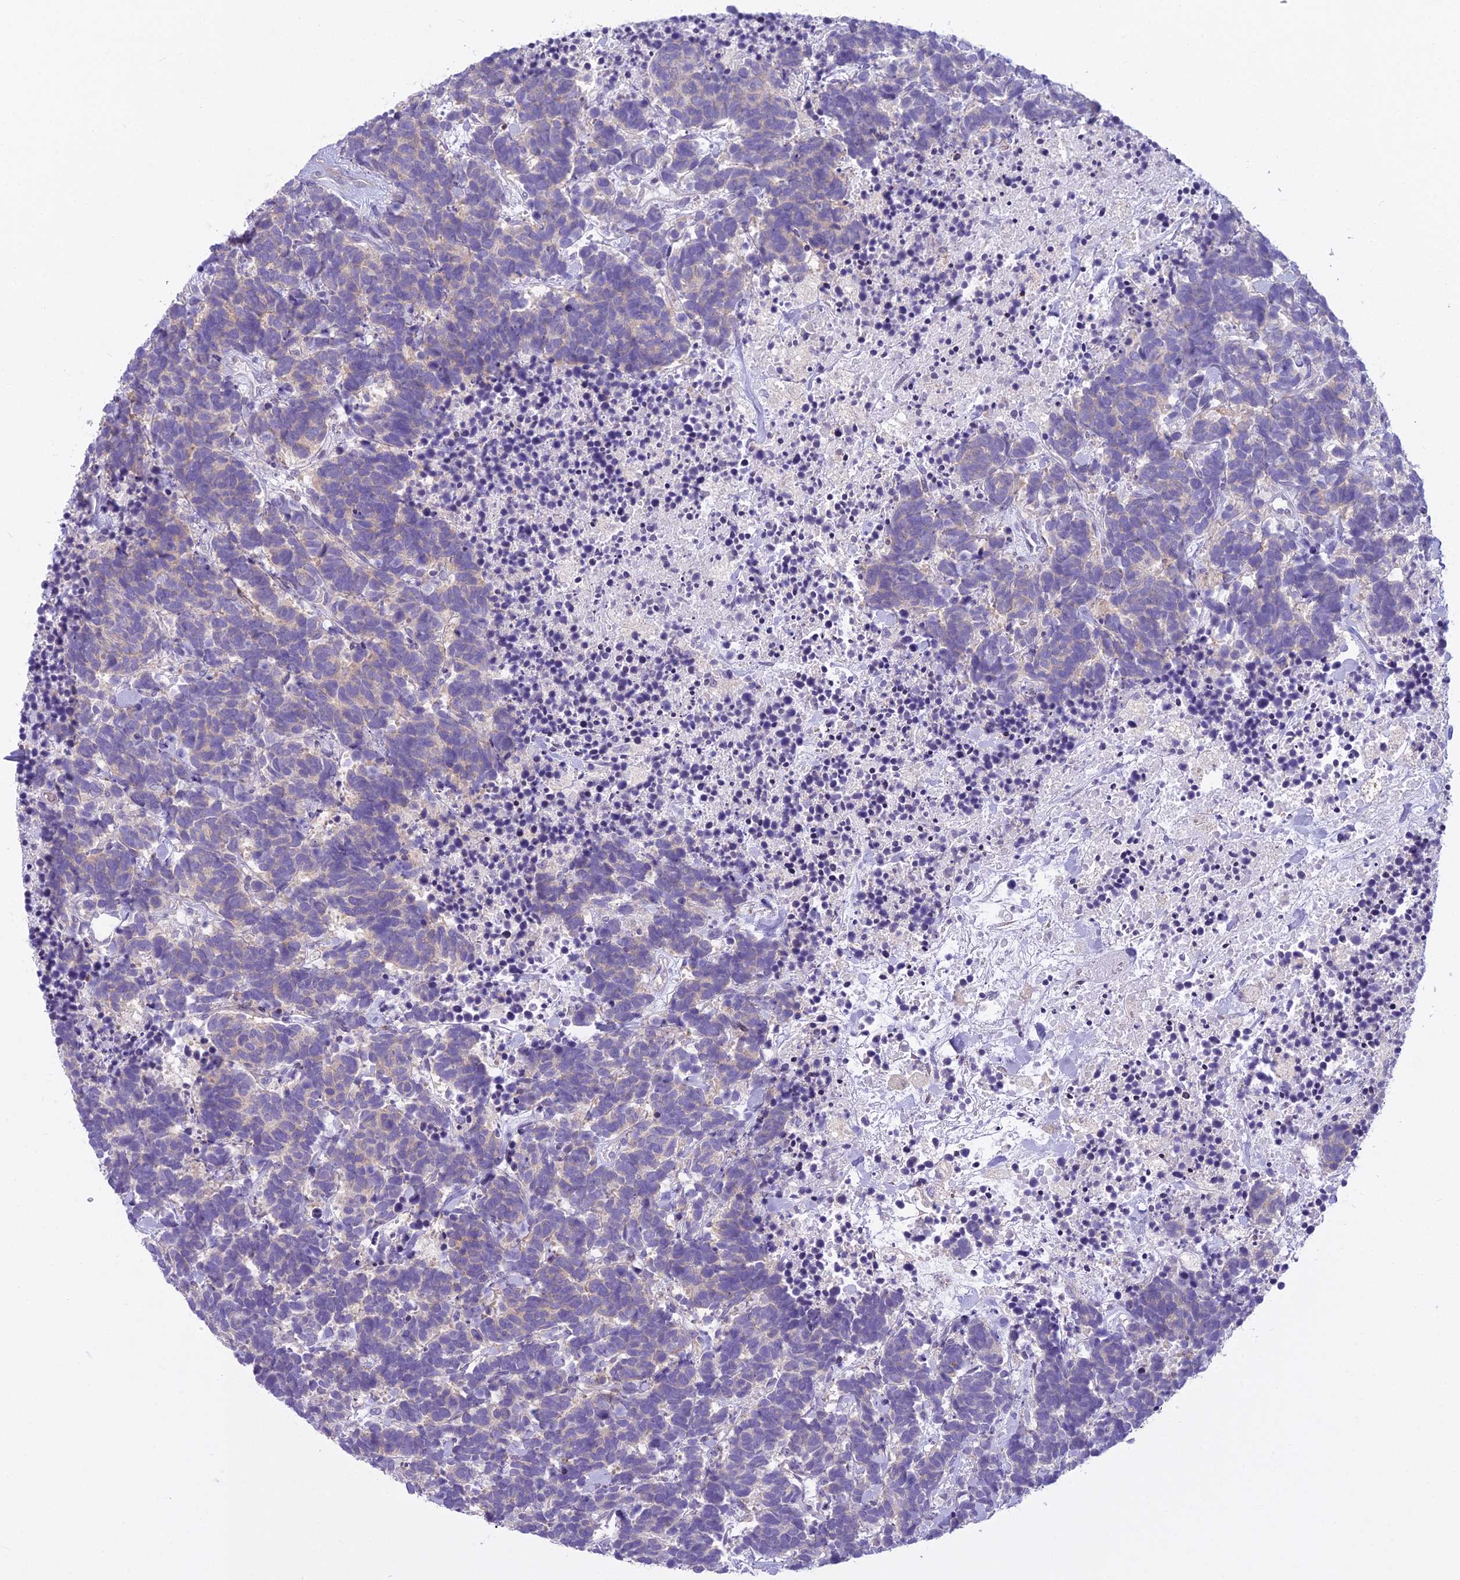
{"staining": {"intensity": "negative", "quantity": "none", "location": "none"}, "tissue": "carcinoid", "cell_type": "Tumor cells", "image_type": "cancer", "snomed": [{"axis": "morphology", "description": "Carcinoma, NOS"}, {"axis": "morphology", "description": "Carcinoid, malignant, NOS"}, {"axis": "topography", "description": "Prostate"}], "caption": "DAB (3,3'-diaminobenzidine) immunohistochemical staining of malignant carcinoid displays no significant staining in tumor cells.", "gene": "PCDHB14", "patient": {"sex": "male", "age": 57}}